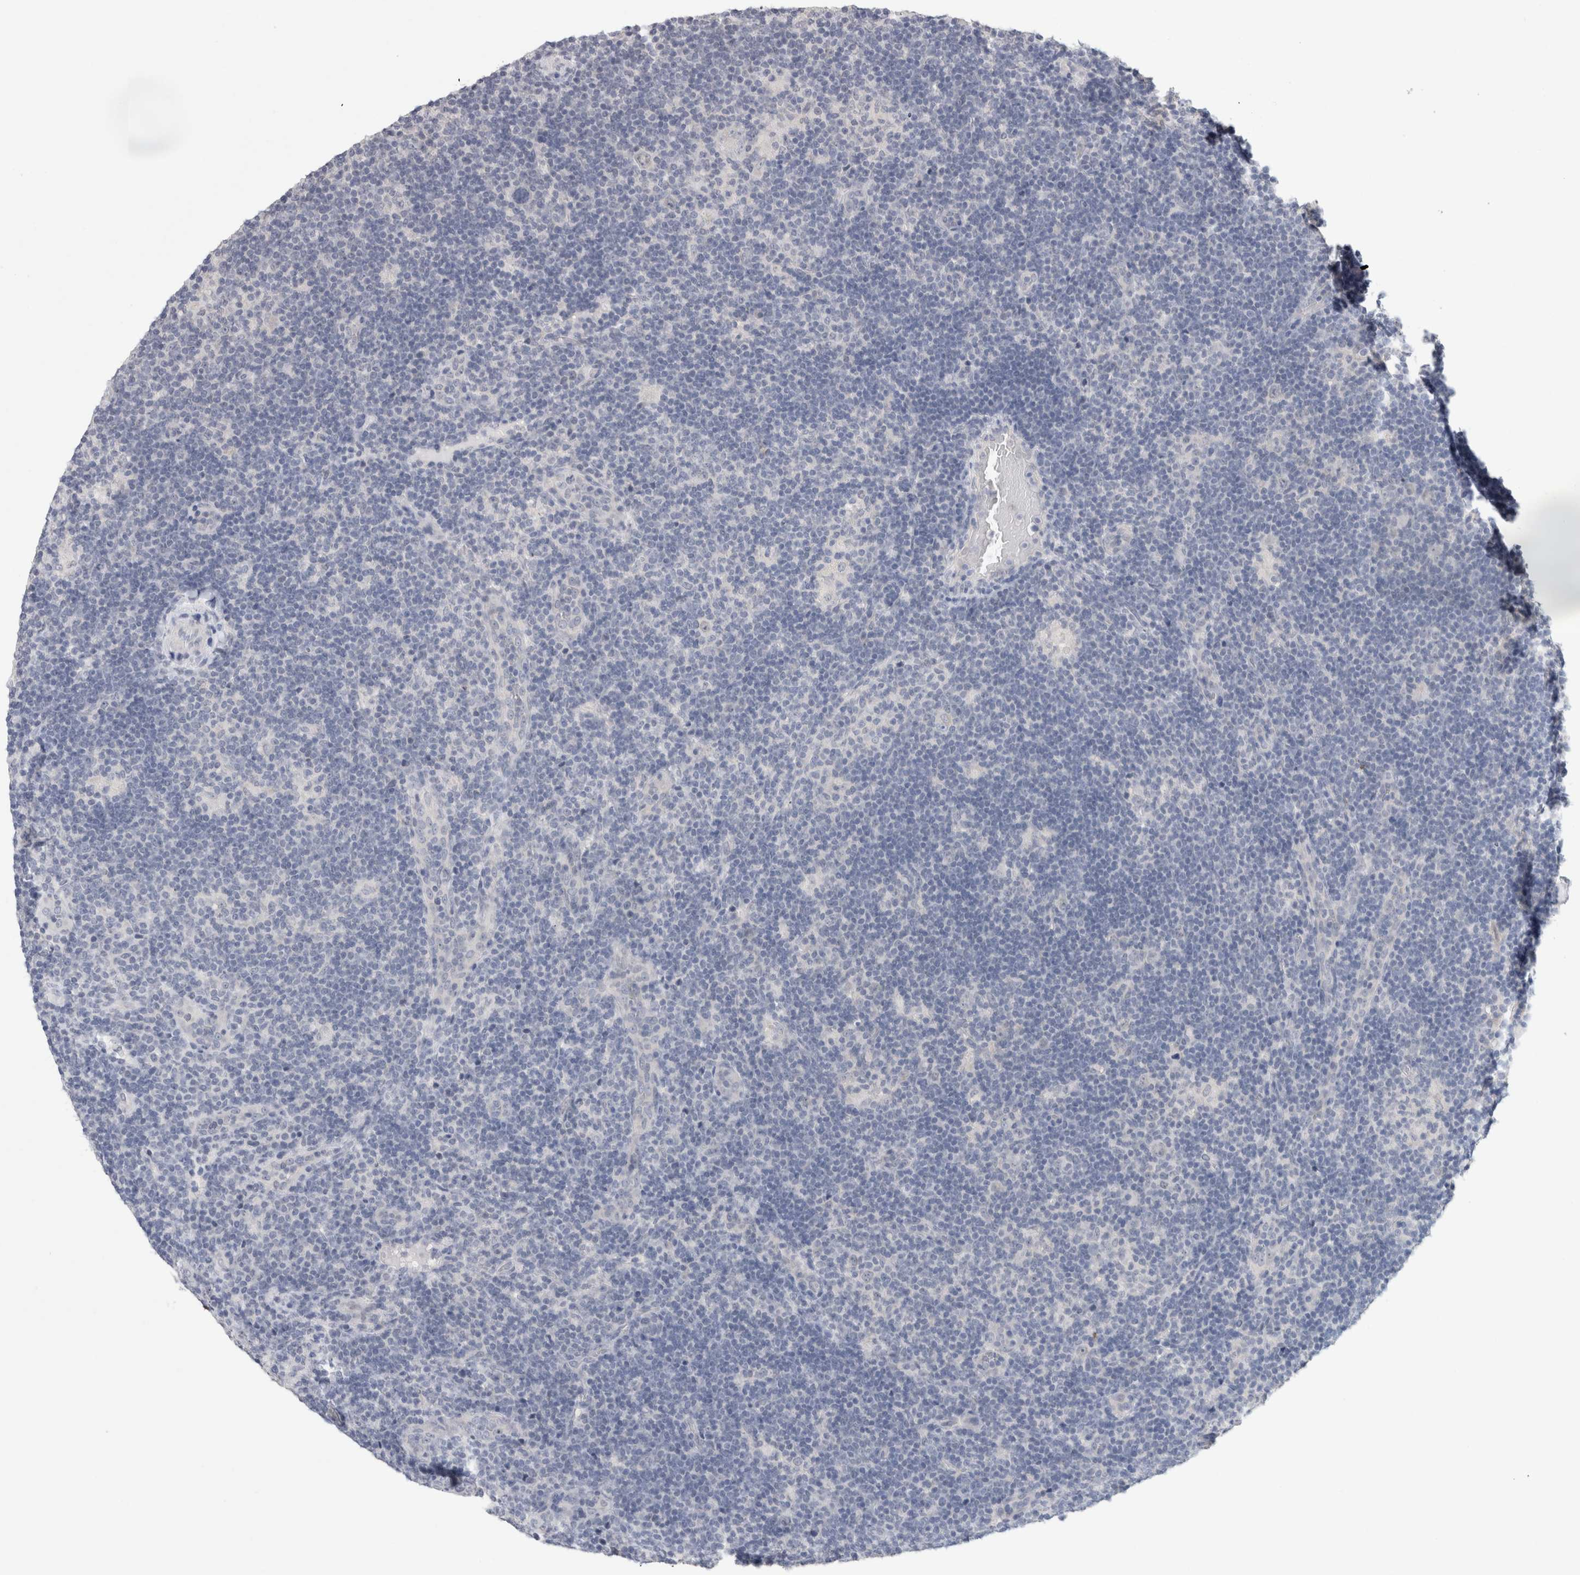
{"staining": {"intensity": "negative", "quantity": "none", "location": "none"}, "tissue": "lymphoma", "cell_type": "Tumor cells", "image_type": "cancer", "snomed": [{"axis": "morphology", "description": "Hodgkin's disease, NOS"}, {"axis": "topography", "description": "Lymph node"}], "caption": "Immunohistochemistry photomicrograph of neoplastic tissue: human Hodgkin's disease stained with DAB (3,3'-diaminobenzidine) exhibits no significant protein staining in tumor cells.", "gene": "TONSL", "patient": {"sex": "female", "age": 57}}